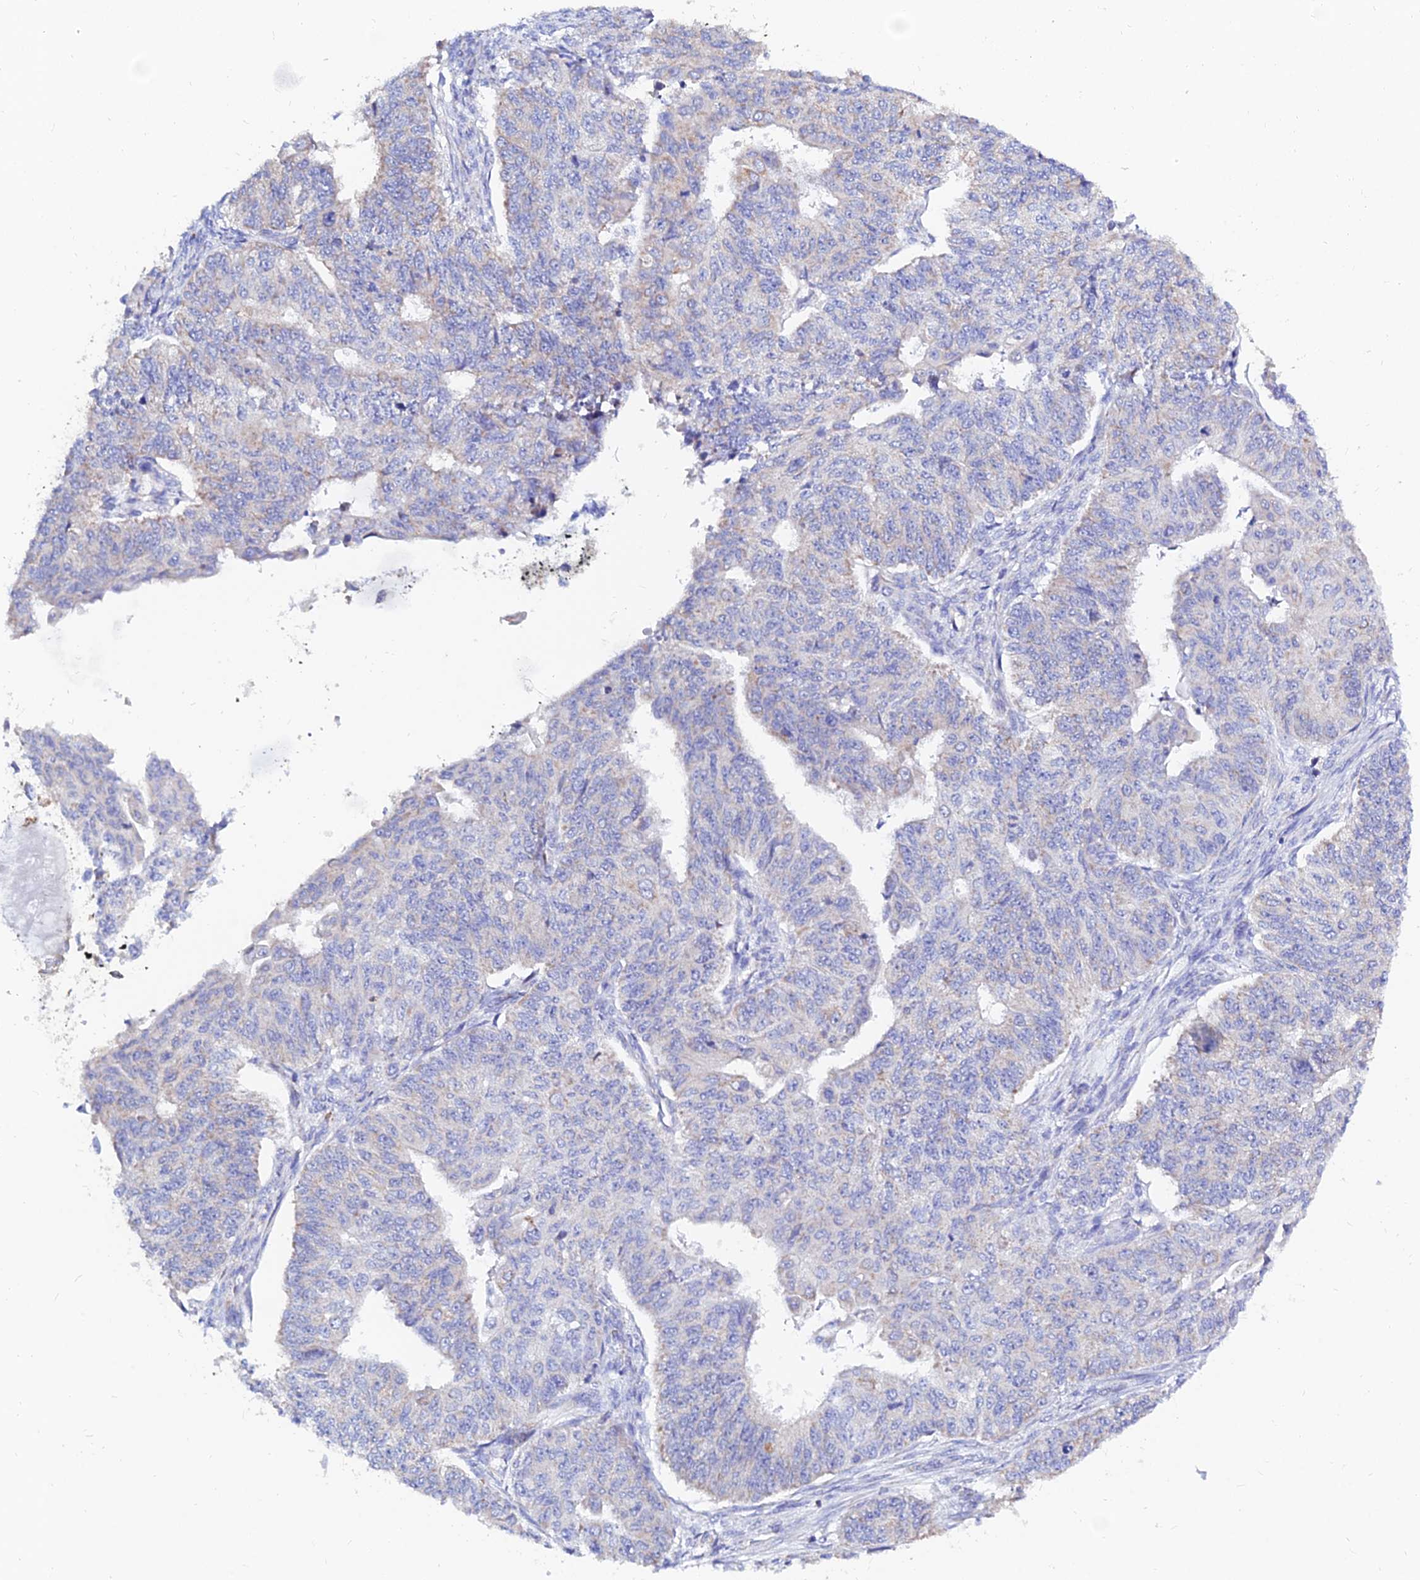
{"staining": {"intensity": "weak", "quantity": "<25%", "location": "cytoplasmic/membranous"}, "tissue": "endometrial cancer", "cell_type": "Tumor cells", "image_type": "cancer", "snomed": [{"axis": "morphology", "description": "Adenocarcinoma, NOS"}, {"axis": "topography", "description": "Endometrium"}], "caption": "An image of human endometrial adenocarcinoma is negative for staining in tumor cells.", "gene": "MGST1", "patient": {"sex": "female", "age": 32}}